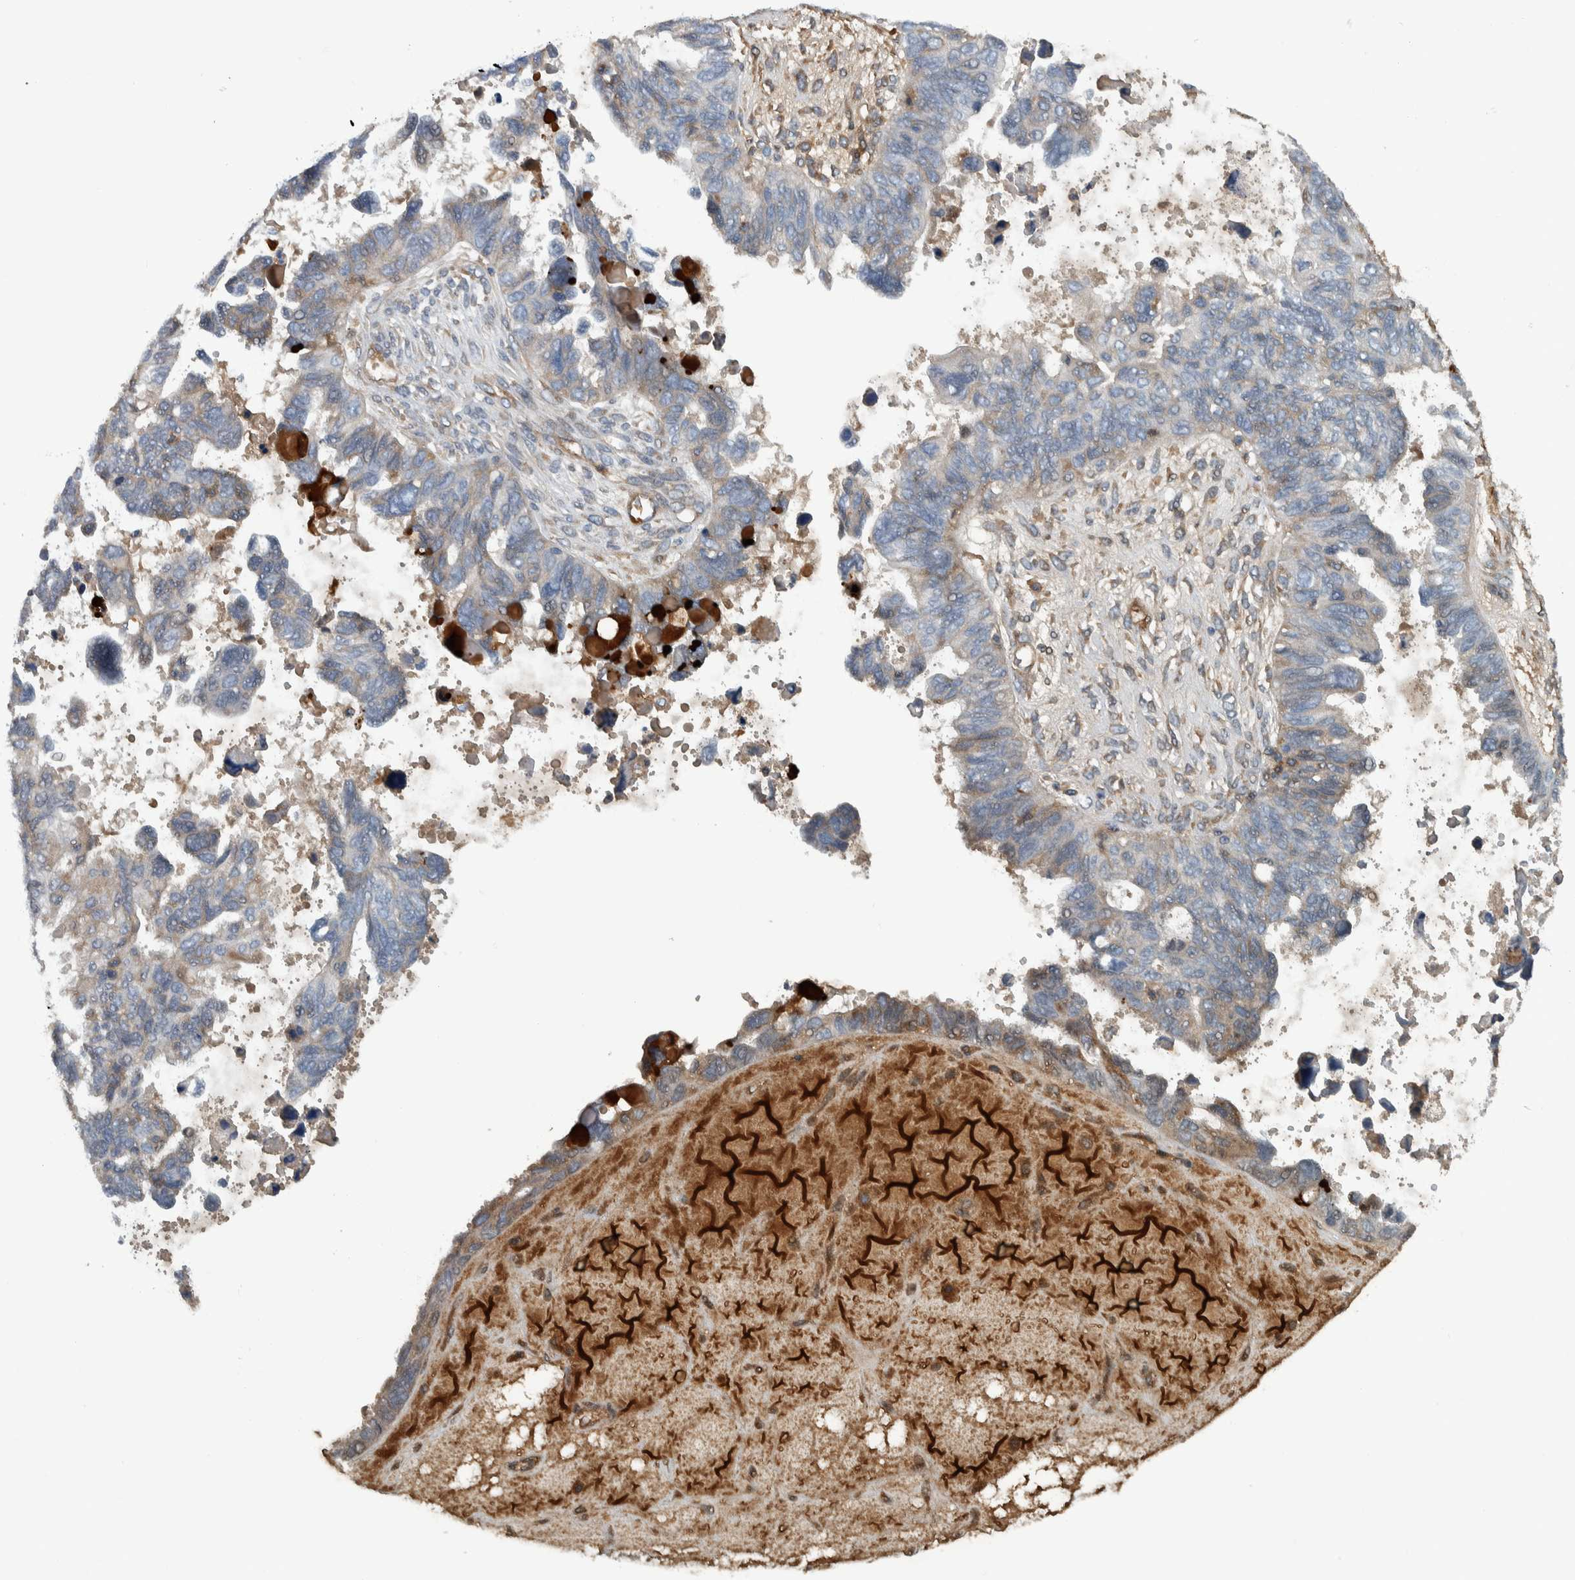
{"staining": {"intensity": "weak", "quantity": "25%-75%", "location": "cytoplasmic/membranous"}, "tissue": "ovarian cancer", "cell_type": "Tumor cells", "image_type": "cancer", "snomed": [{"axis": "morphology", "description": "Cystadenocarcinoma, serous, NOS"}, {"axis": "topography", "description": "Ovary"}], "caption": "Ovarian cancer stained with a brown dye demonstrates weak cytoplasmic/membranous positive expression in about 25%-75% of tumor cells.", "gene": "SERPINC1", "patient": {"sex": "female", "age": 79}}